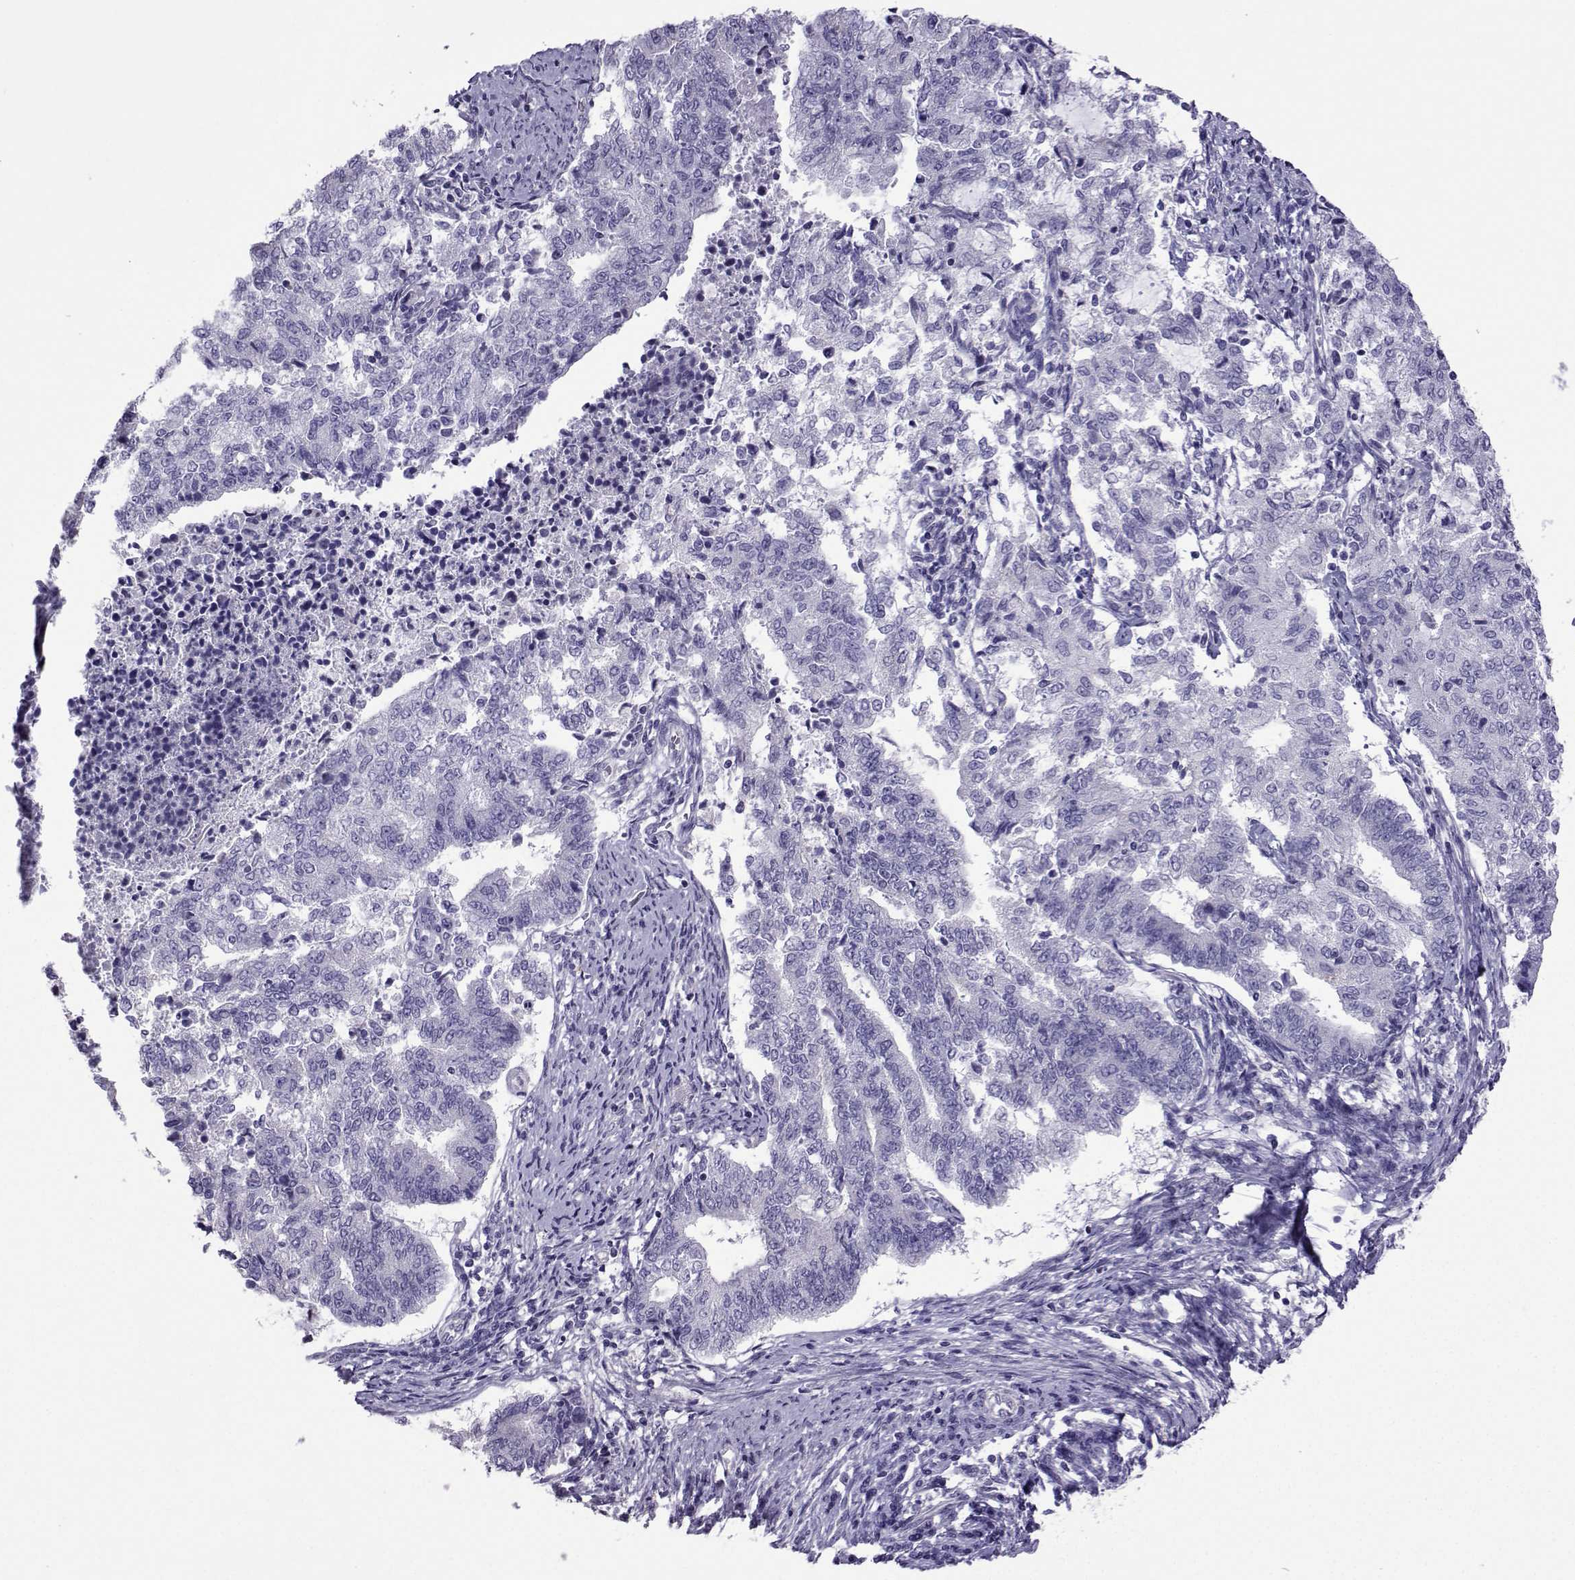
{"staining": {"intensity": "negative", "quantity": "none", "location": "none"}, "tissue": "endometrial cancer", "cell_type": "Tumor cells", "image_type": "cancer", "snomed": [{"axis": "morphology", "description": "Adenocarcinoma, NOS"}, {"axis": "topography", "description": "Endometrium"}], "caption": "This photomicrograph is of endometrial cancer stained with immunohistochemistry (IHC) to label a protein in brown with the nuclei are counter-stained blue. There is no staining in tumor cells. Brightfield microscopy of immunohistochemistry stained with DAB (brown) and hematoxylin (blue), captured at high magnification.", "gene": "CFAP70", "patient": {"sex": "female", "age": 65}}